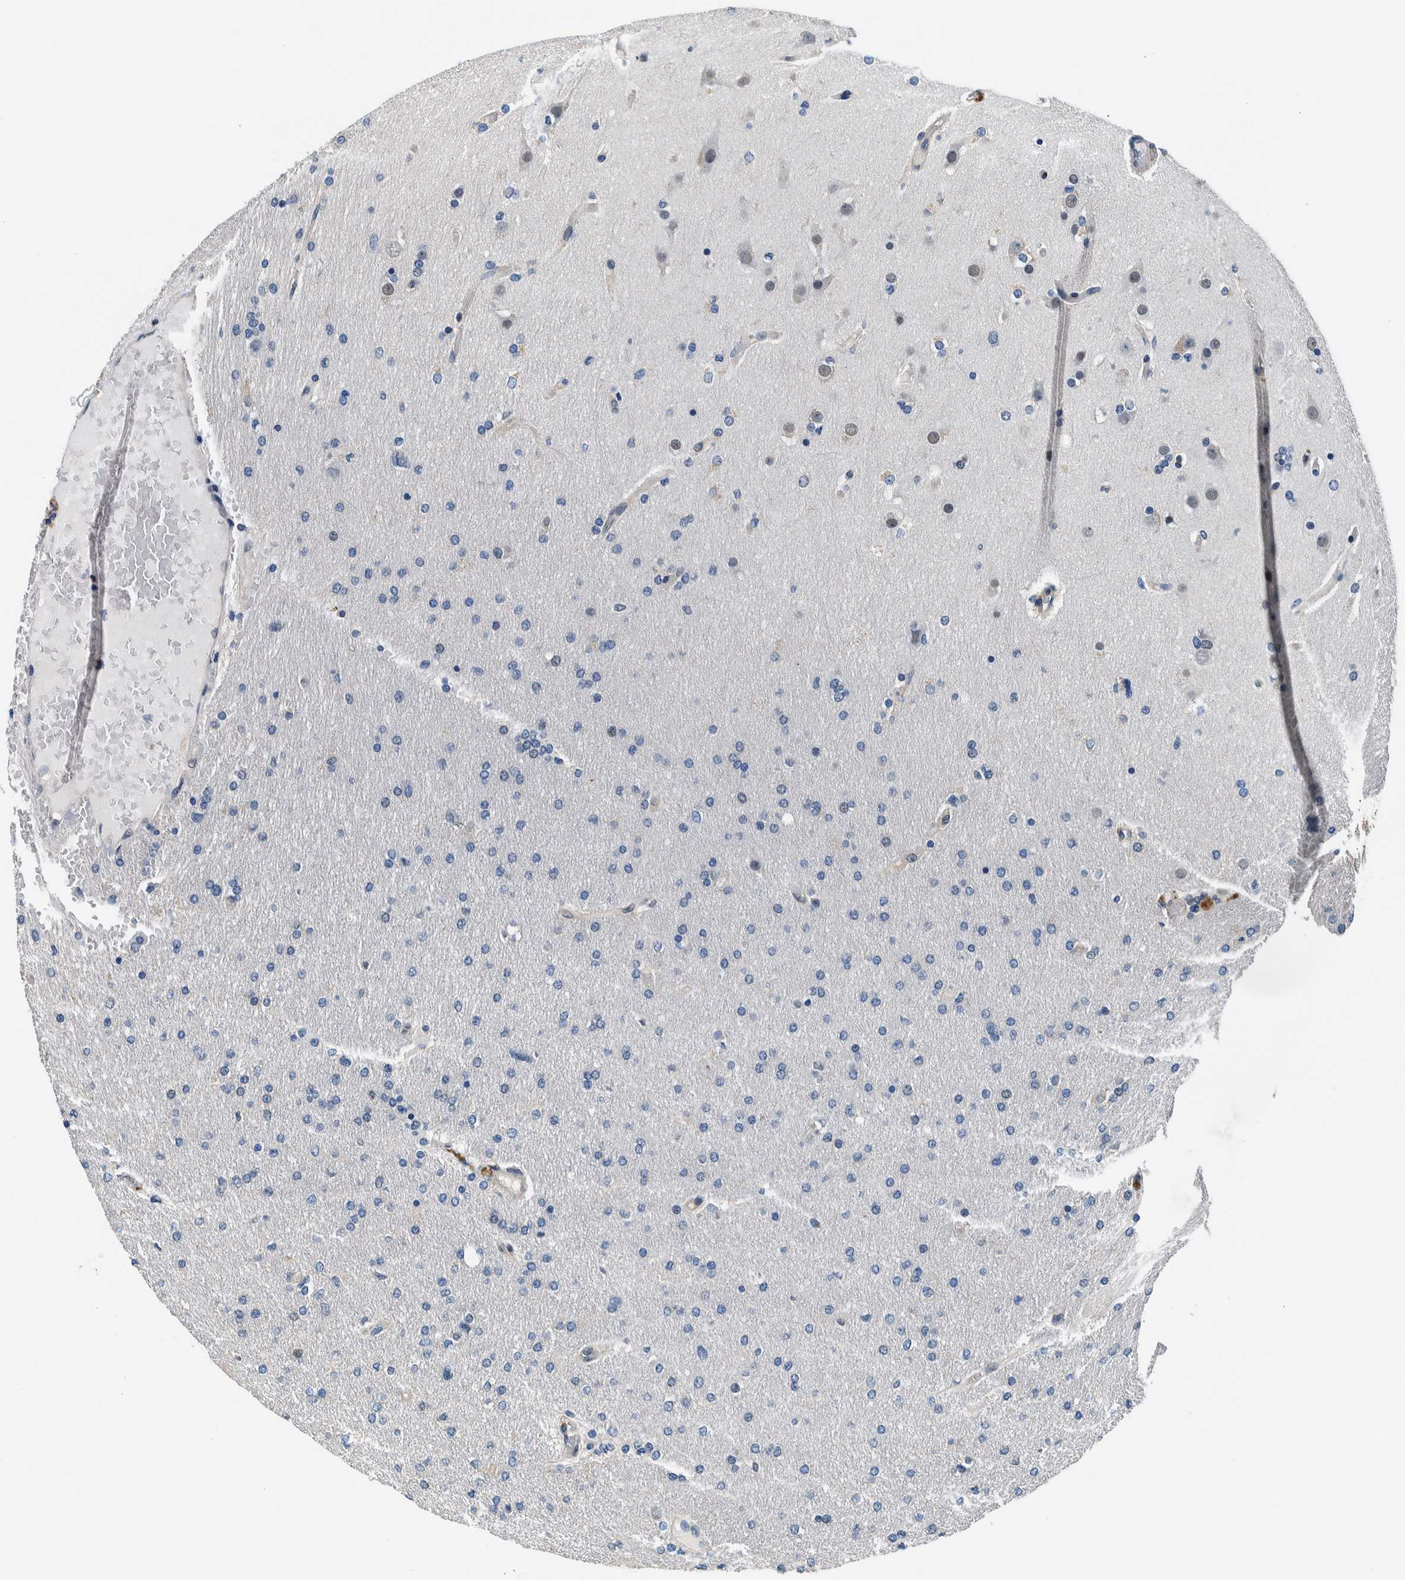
{"staining": {"intensity": "negative", "quantity": "none", "location": "none"}, "tissue": "glioma", "cell_type": "Tumor cells", "image_type": "cancer", "snomed": [{"axis": "morphology", "description": "Glioma, malignant, High grade"}, {"axis": "topography", "description": "Cerebral cortex"}], "caption": "Immunohistochemistry image of glioma stained for a protein (brown), which demonstrates no expression in tumor cells.", "gene": "NIBAN2", "patient": {"sex": "female", "age": 36}}